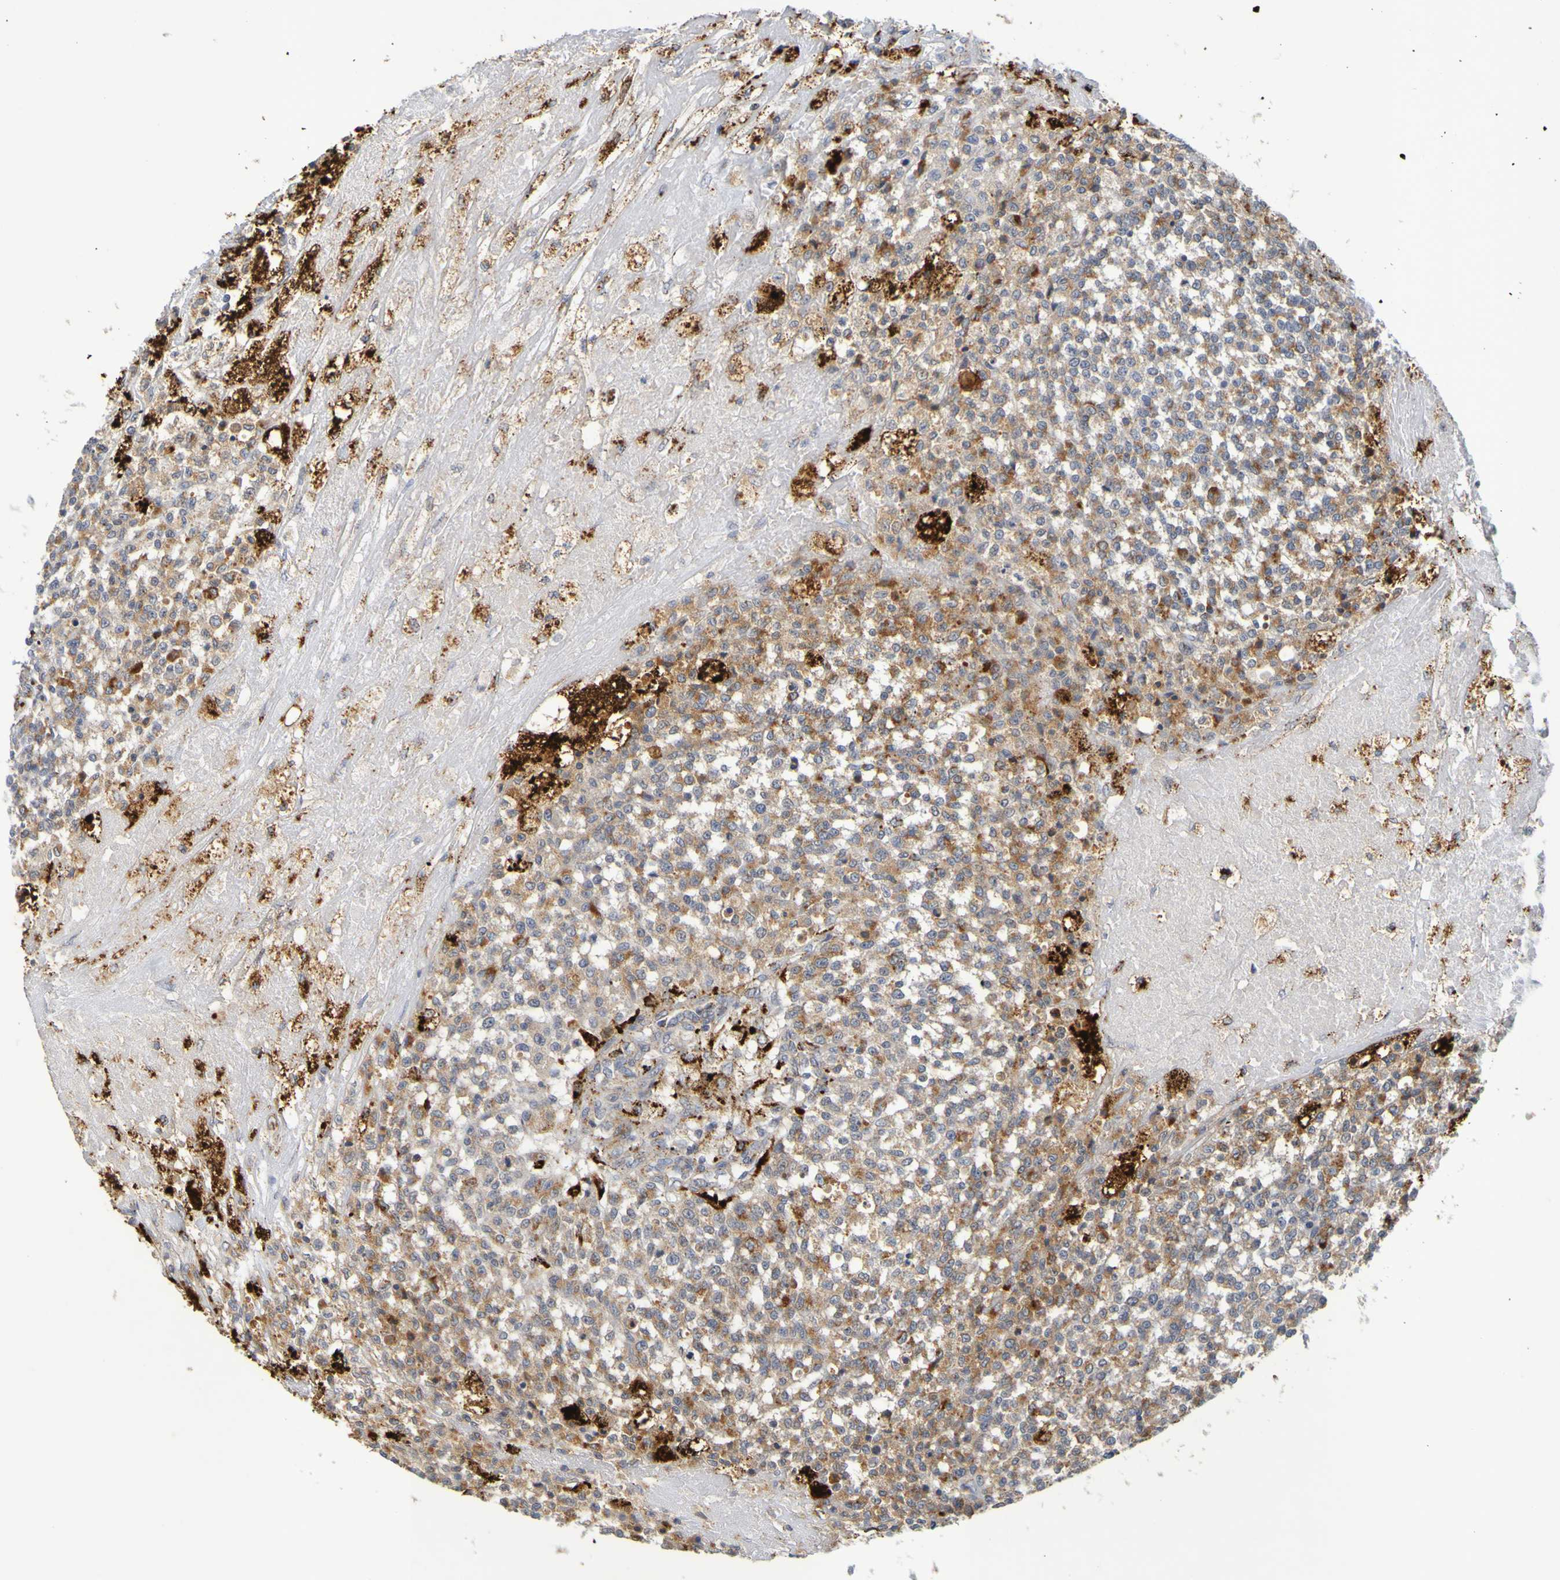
{"staining": {"intensity": "moderate", "quantity": ">75%", "location": "cytoplasmic/membranous"}, "tissue": "testis cancer", "cell_type": "Tumor cells", "image_type": "cancer", "snomed": [{"axis": "morphology", "description": "Seminoma, NOS"}, {"axis": "topography", "description": "Testis"}], "caption": "An image of seminoma (testis) stained for a protein exhibits moderate cytoplasmic/membranous brown staining in tumor cells. The protein is shown in brown color, while the nuclei are stained blue.", "gene": "TPH1", "patient": {"sex": "male", "age": 59}}